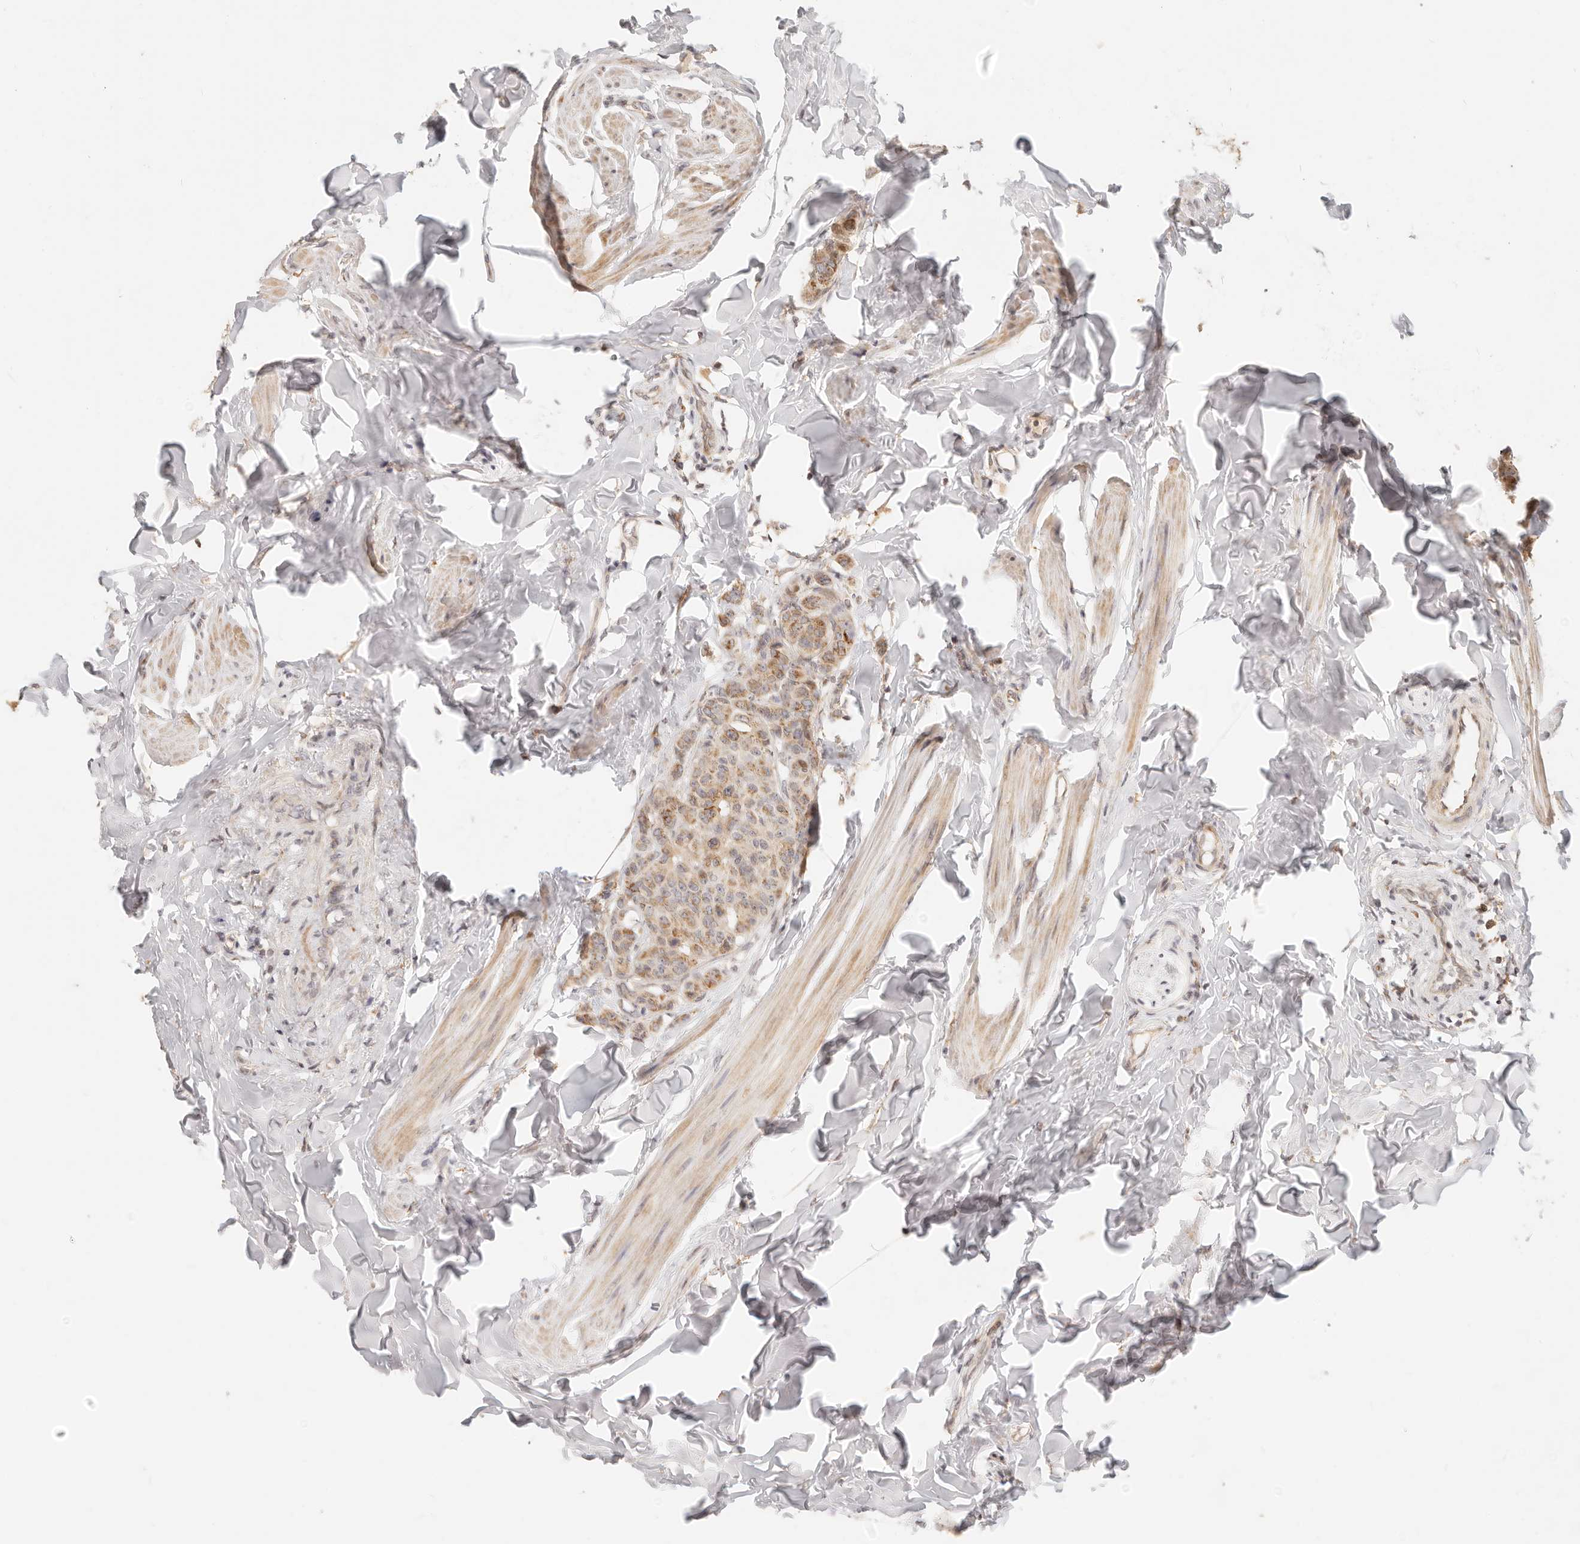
{"staining": {"intensity": "moderate", "quantity": ">75%", "location": "cytoplasmic/membranous"}, "tissue": "breast cancer", "cell_type": "Tumor cells", "image_type": "cancer", "snomed": [{"axis": "morphology", "description": "Duct carcinoma"}, {"axis": "topography", "description": "Breast"}], "caption": "About >75% of tumor cells in human breast cancer (invasive ductal carcinoma) reveal moderate cytoplasmic/membranous protein staining as visualized by brown immunohistochemical staining.", "gene": "TIMM17A", "patient": {"sex": "female", "age": 40}}